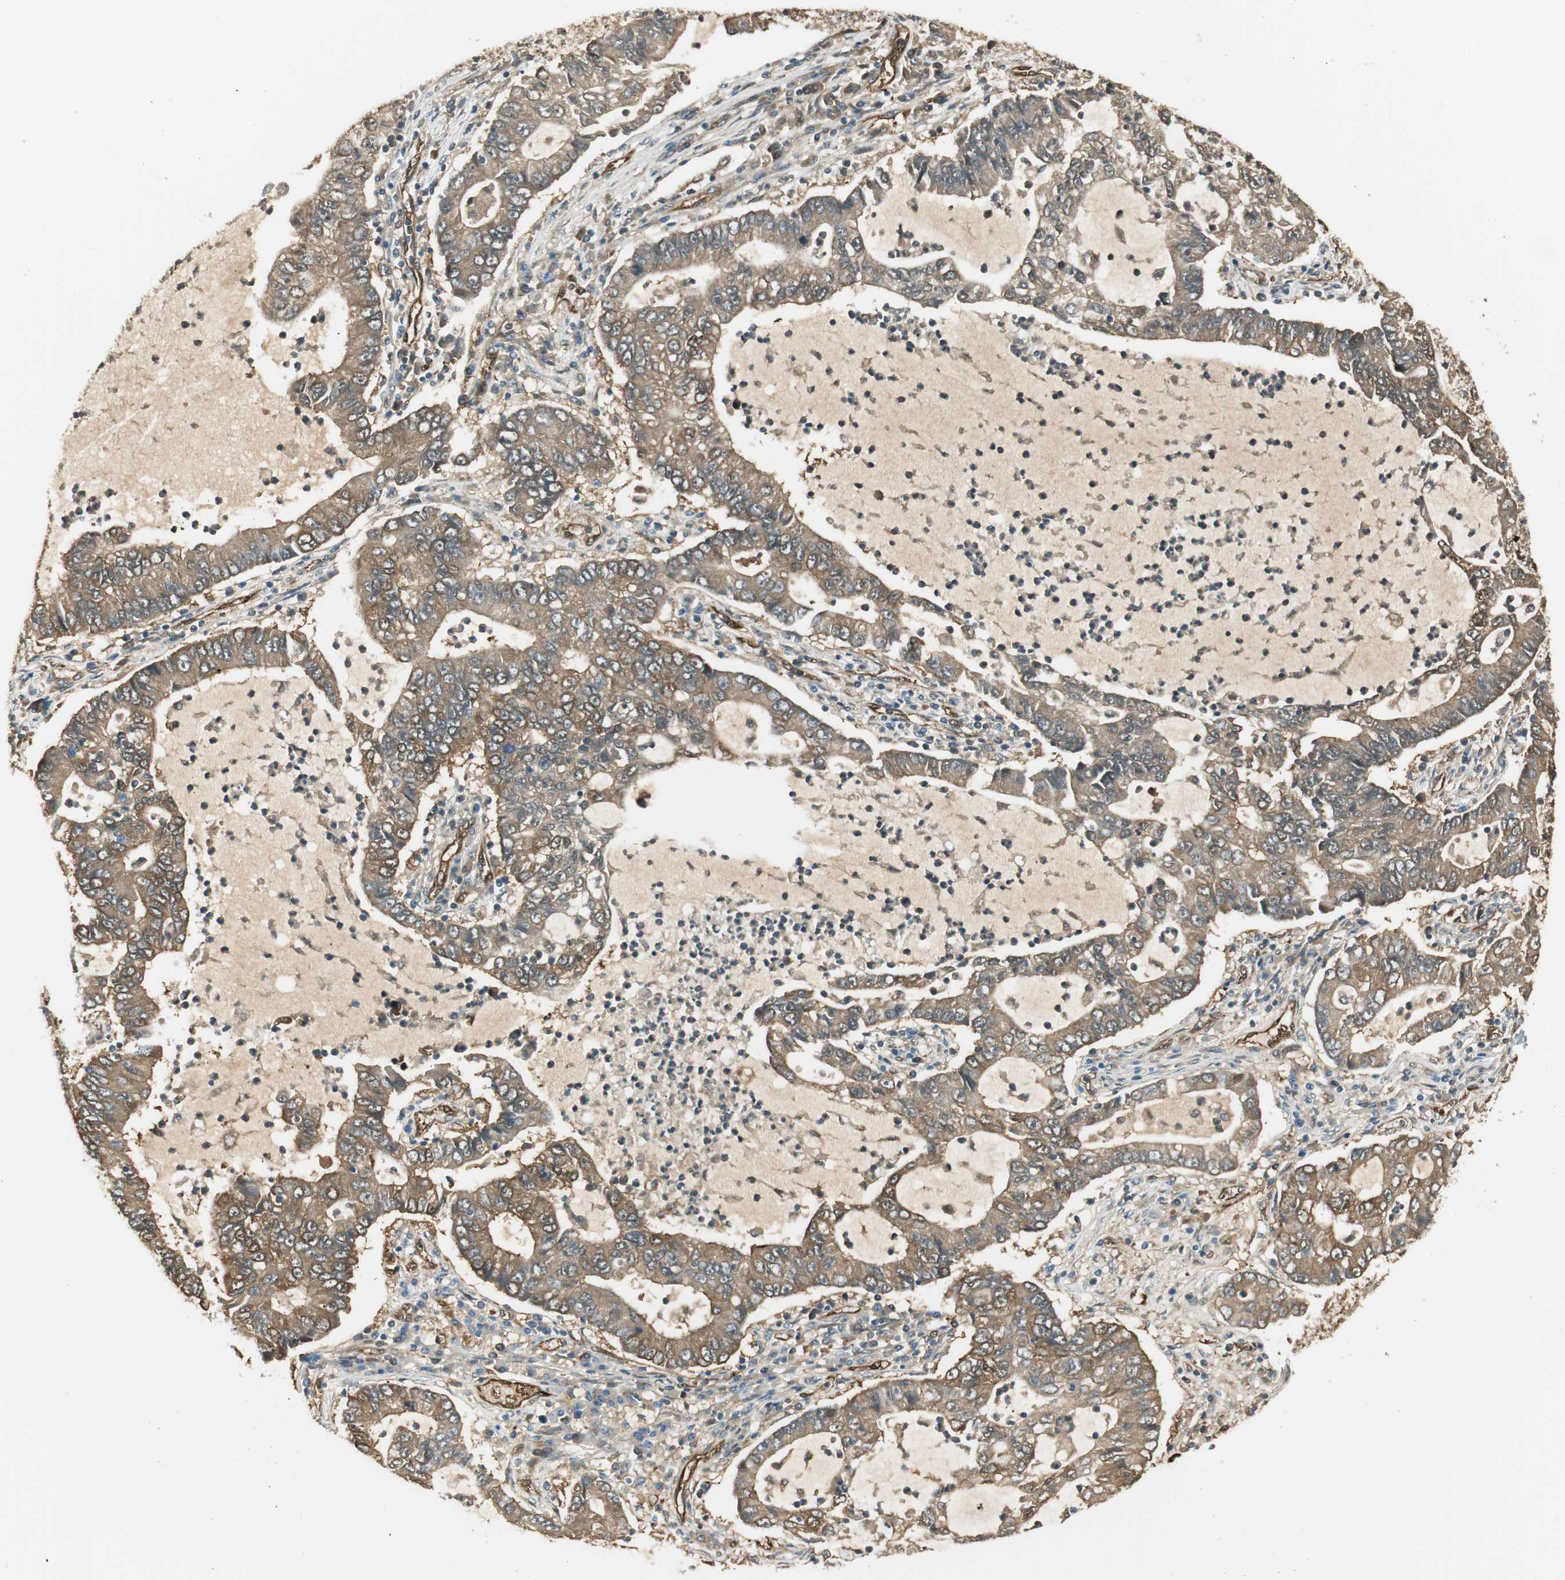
{"staining": {"intensity": "moderate", "quantity": ">75%", "location": "cytoplasmic/membranous"}, "tissue": "lung cancer", "cell_type": "Tumor cells", "image_type": "cancer", "snomed": [{"axis": "morphology", "description": "Adenocarcinoma, NOS"}, {"axis": "topography", "description": "Lung"}], "caption": "A brown stain highlights moderate cytoplasmic/membranous expression of a protein in human lung adenocarcinoma tumor cells. Nuclei are stained in blue.", "gene": "SERPINB6", "patient": {"sex": "female", "age": 51}}